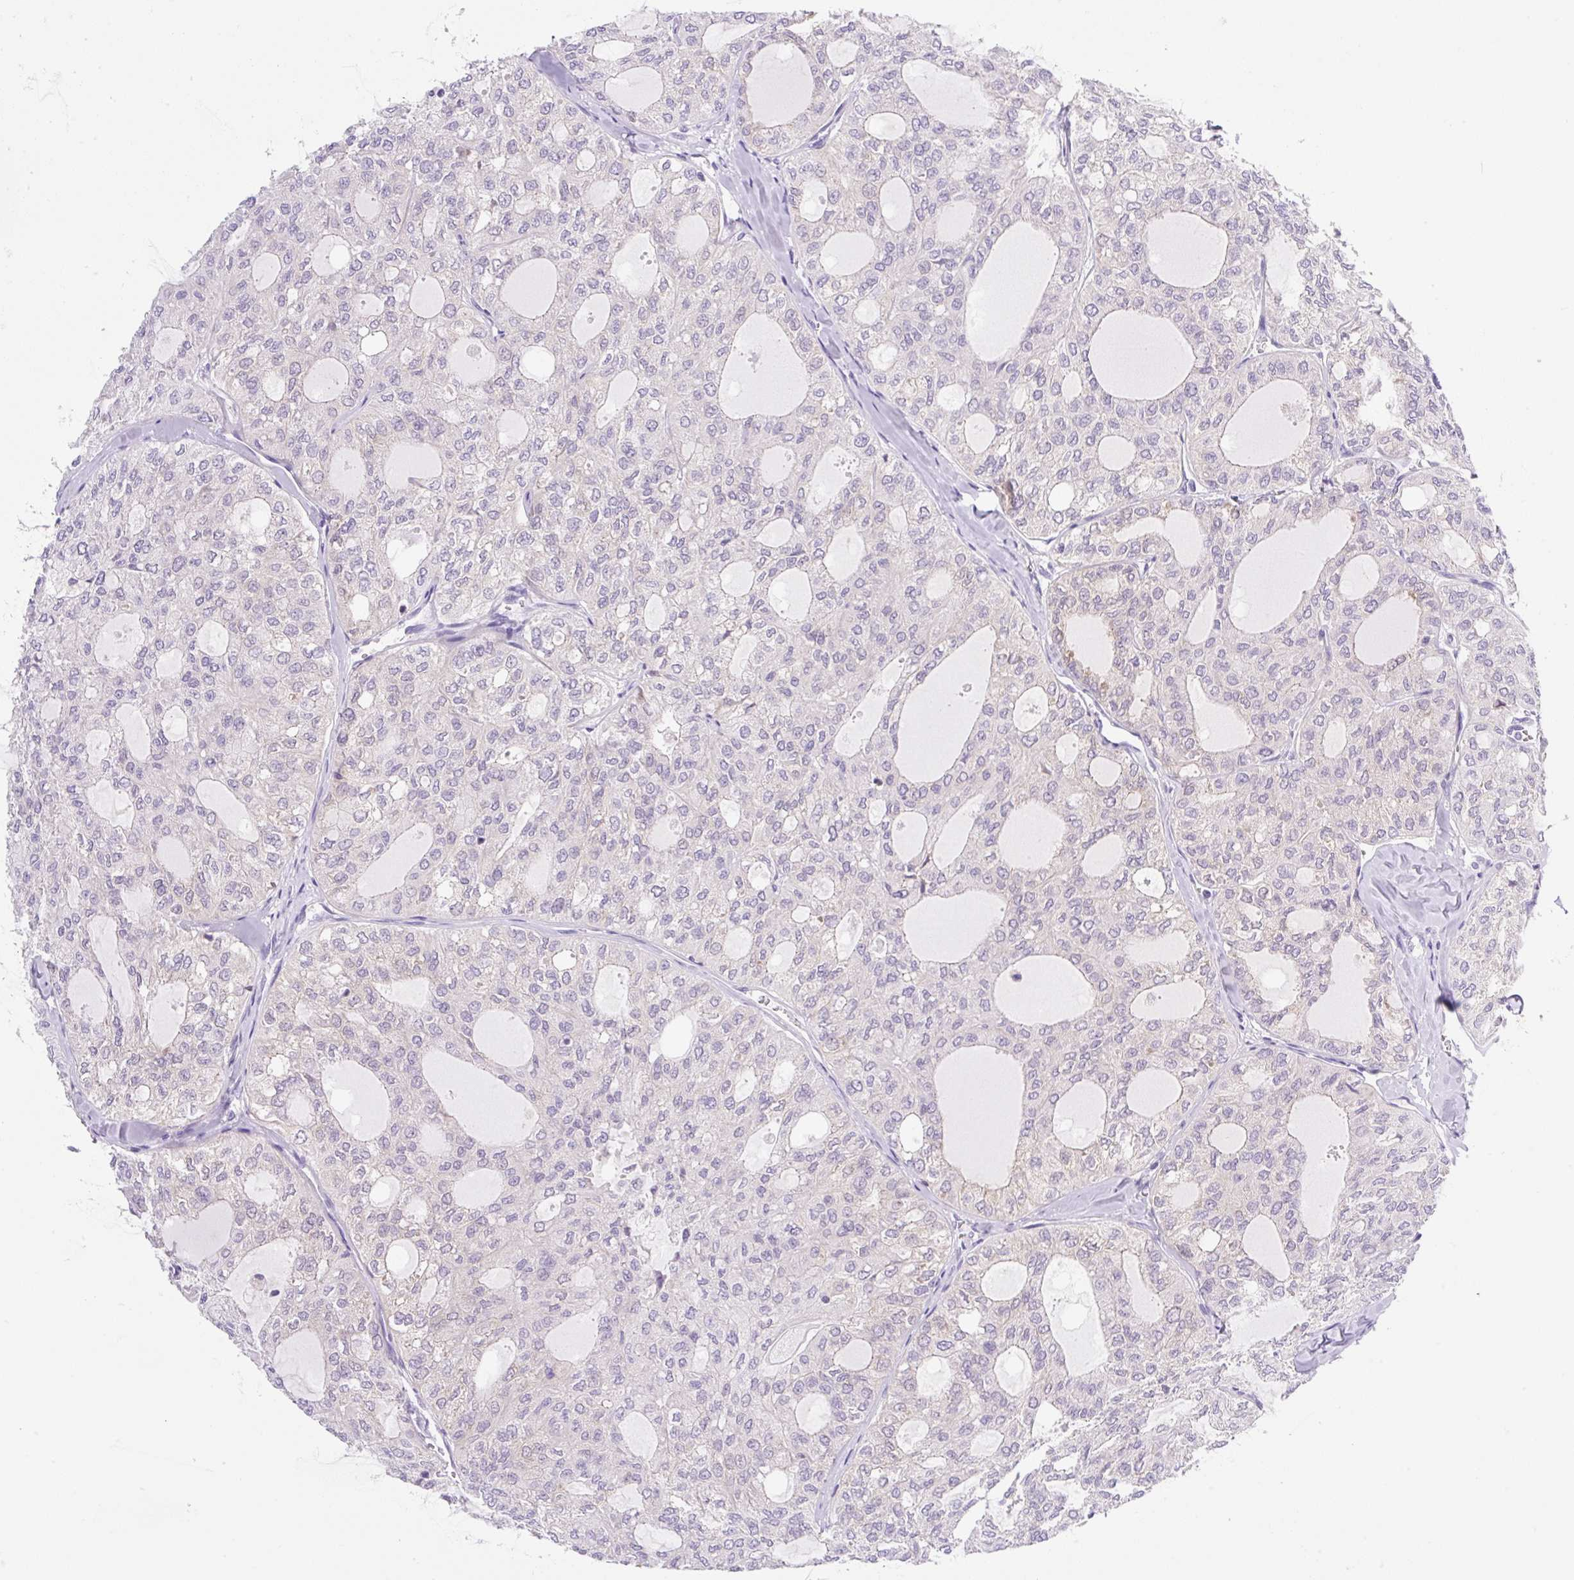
{"staining": {"intensity": "negative", "quantity": "none", "location": "none"}, "tissue": "thyroid cancer", "cell_type": "Tumor cells", "image_type": "cancer", "snomed": [{"axis": "morphology", "description": "Follicular adenoma carcinoma, NOS"}, {"axis": "topography", "description": "Thyroid gland"}], "caption": "Thyroid cancer stained for a protein using immunohistochemistry (IHC) demonstrates no positivity tumor cells.", "gene": "CAMK2B", "patient": {"sex": "male", "age": 75}}